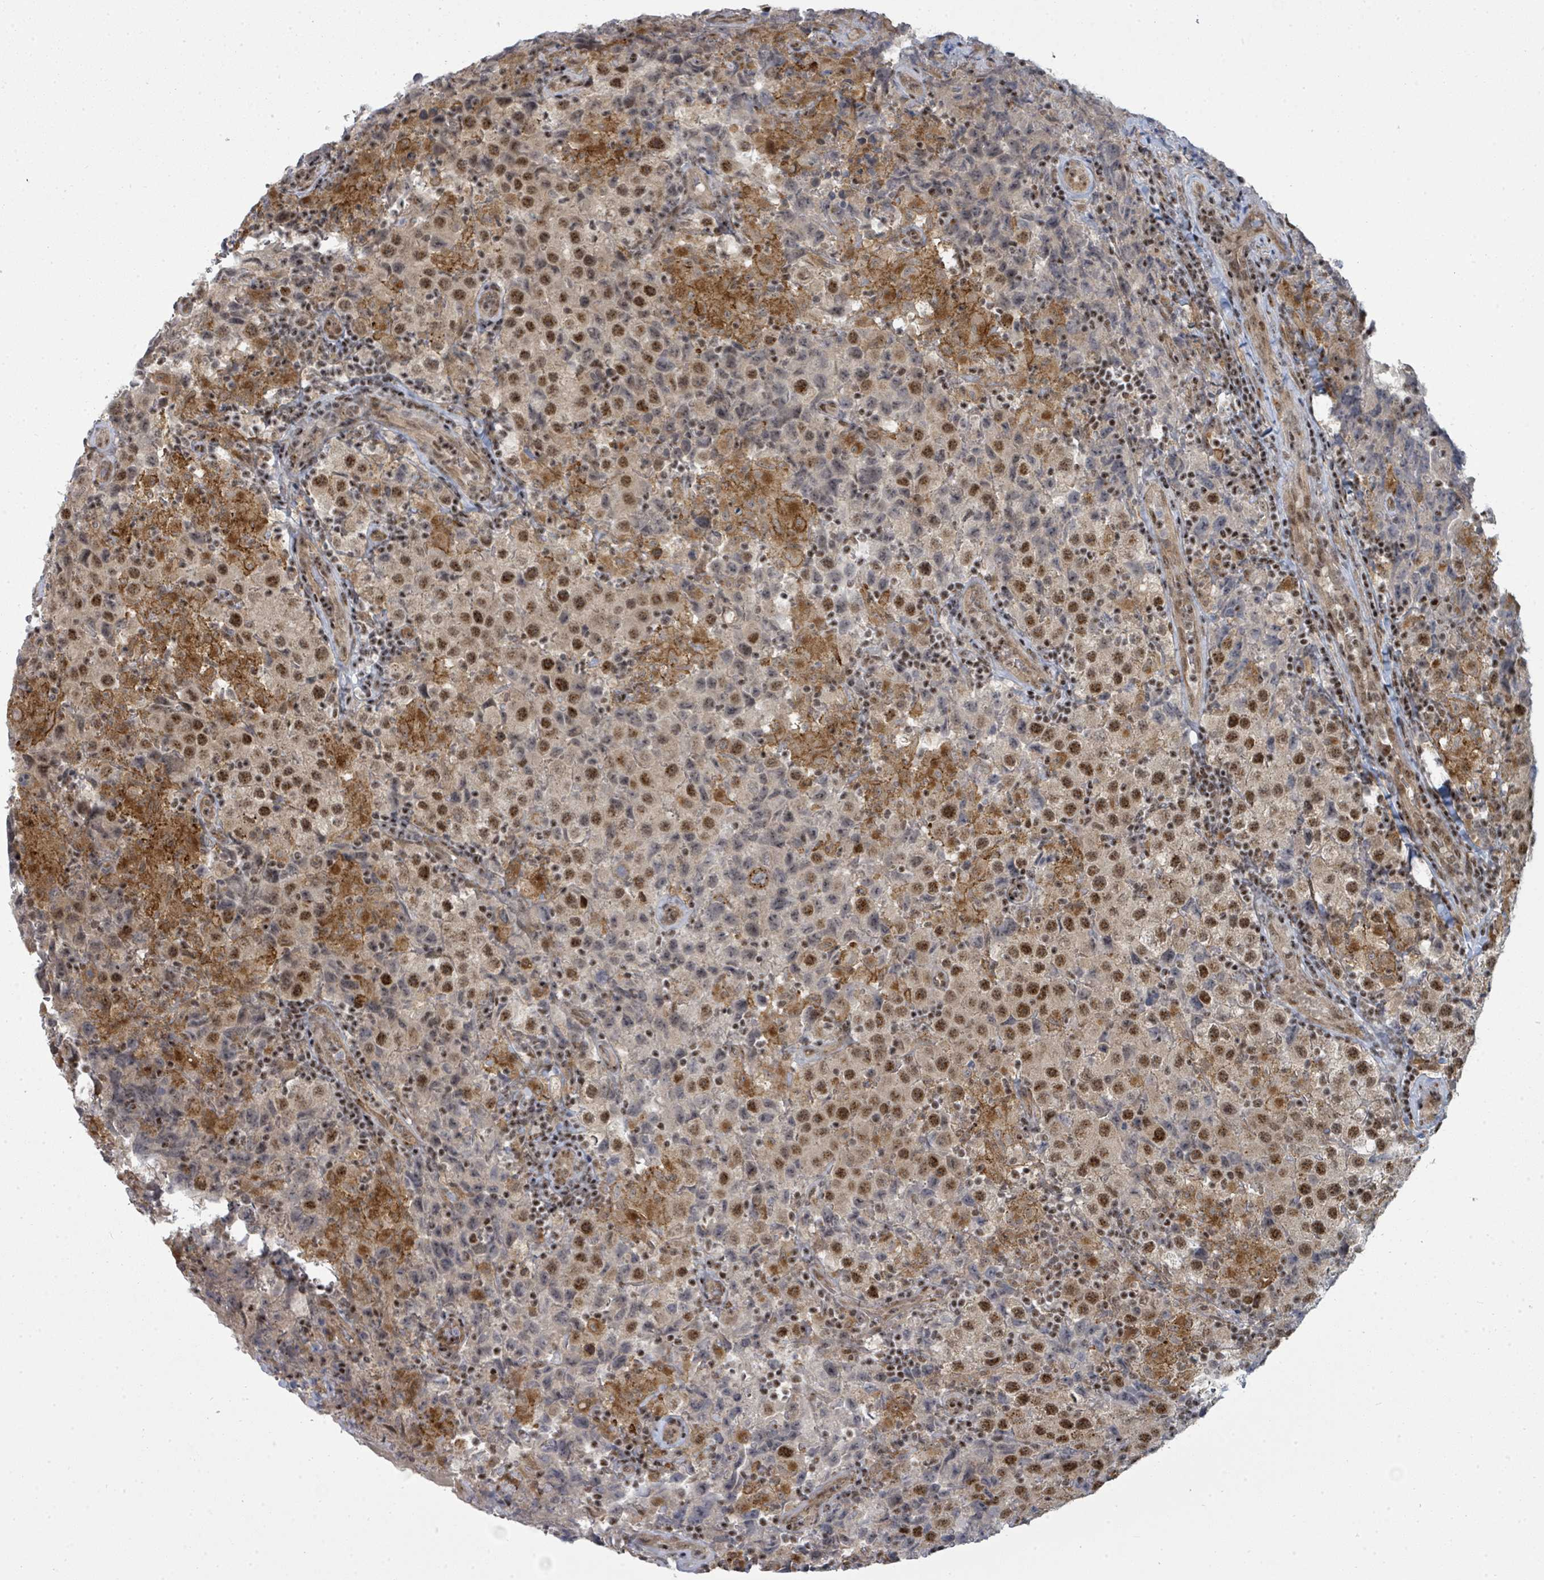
{"staining": {"intensity": "moderate", "quantity": ">75%", "location": "nuclear"}, "tissue": "testis cancer", "cell_type": "Tumor cells", "image_type": "cancer", "snomed": [{"axis": "morphology", "description": "Seminoma, NOS"}, {"axis": "morphology", "description": "Carcinoma, Embryonal, NOS"}, {"axis": "topography", "description": "Testis"}], "caption": "IHC (DAB (3,3'-diaminobenzidine)) staining of human embryonal carcinoma (testis) shows moderate nuclear protein positivity in approximately >75% of tumor cells.", "gene": "PSMG2", "patient": {"sex": "male", "age": 41}}